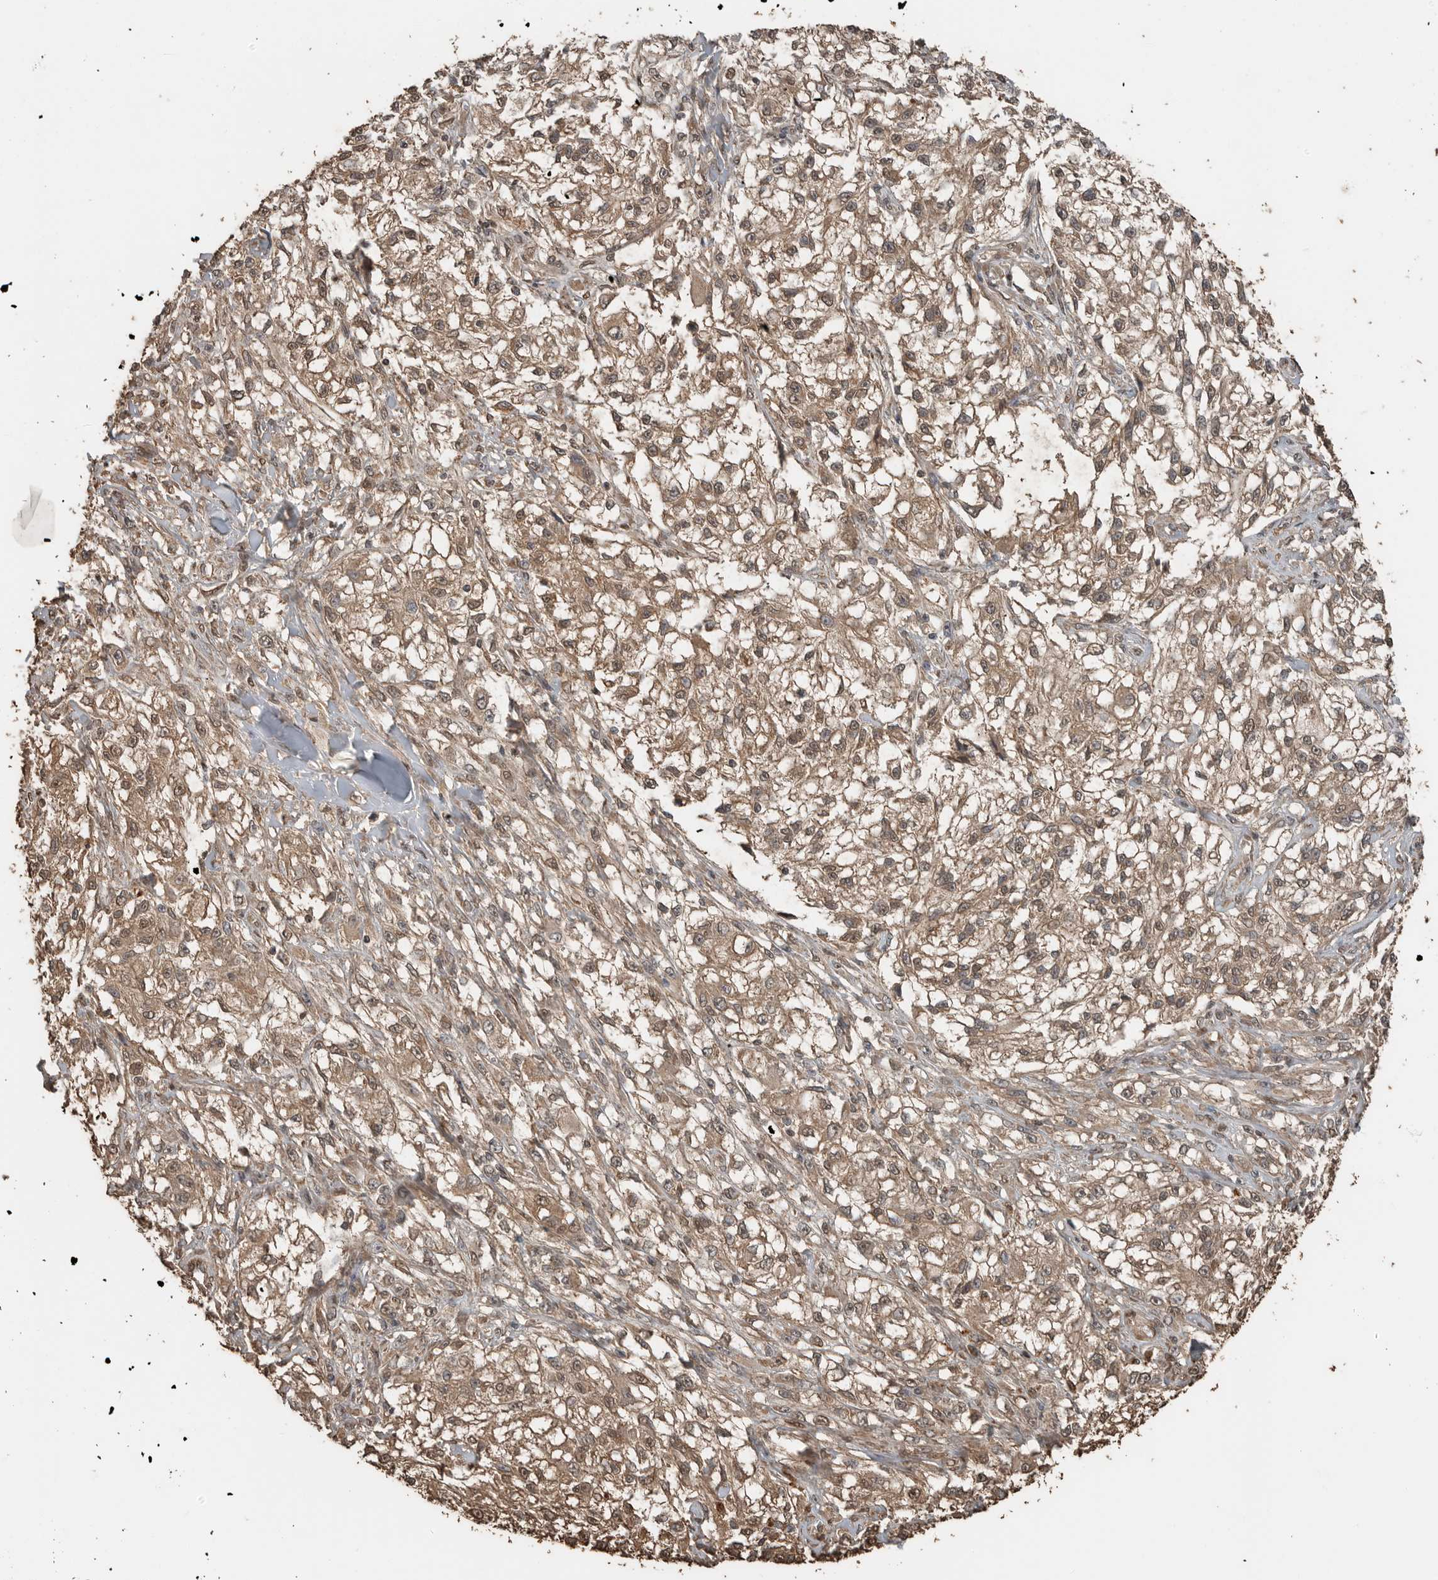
{"staining": {"intensity": "weak", "quantity": ">75%", "location": "cytoplasmic/membranous"}, "tissue": "melanoma", "cell_type": "Tumor cells", "image_type": "cancer", "snomed": [{"axis": "morphology", "description": "Malignant melanoma, NOS"}, {"axis": "topography", "description": "Skin of head"}], "caption": "A micrograph of human malignant melanoma stained for a protein demonstrates weak cytoplasmic/membranous brown staining in tumor cells.", "gene": "BLZF1", "patient": {"sex": "male", "age": 83}}